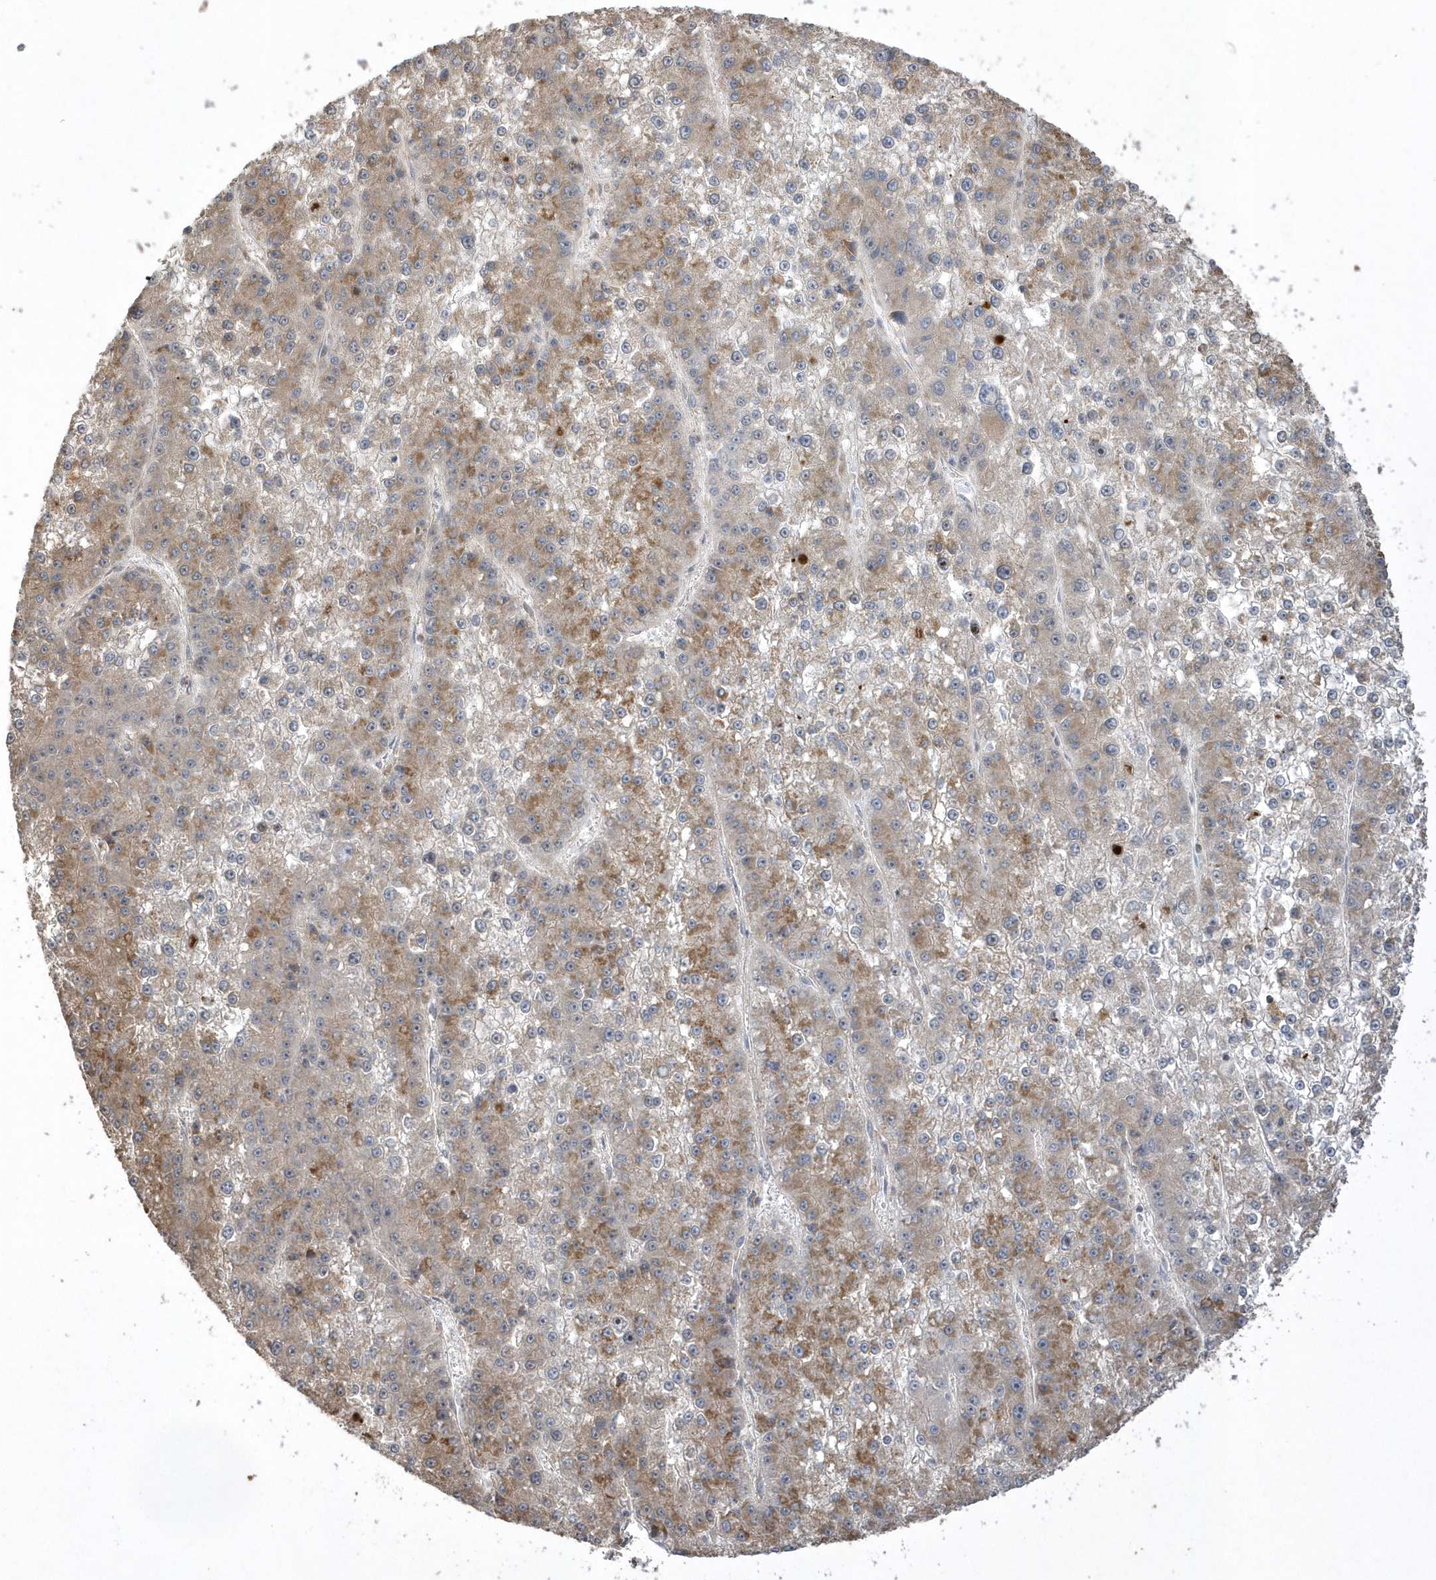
{"staining": {"intensity": "moderate", "quantity": "25%-75%", "location": "cytoplasmic/membranous"}, "tissue": "liver cancer", "cell_type": "Tumor cells", "image_type": "cancer", "snomed": [{"axis": "morphology", "description": "Carcinoma, Hepatocellular, NOS"}, {"axis": "topography", "description": "Liver"}], "caption": "Human hepatocellular carcinoma (liver) stained with a brown dye reveals moderate cytoplasmic/membranous positive staining in about 25%-75% of tumor cells.", "gene": "SENP8", "patient": {"sex": "female", "age": 73}}